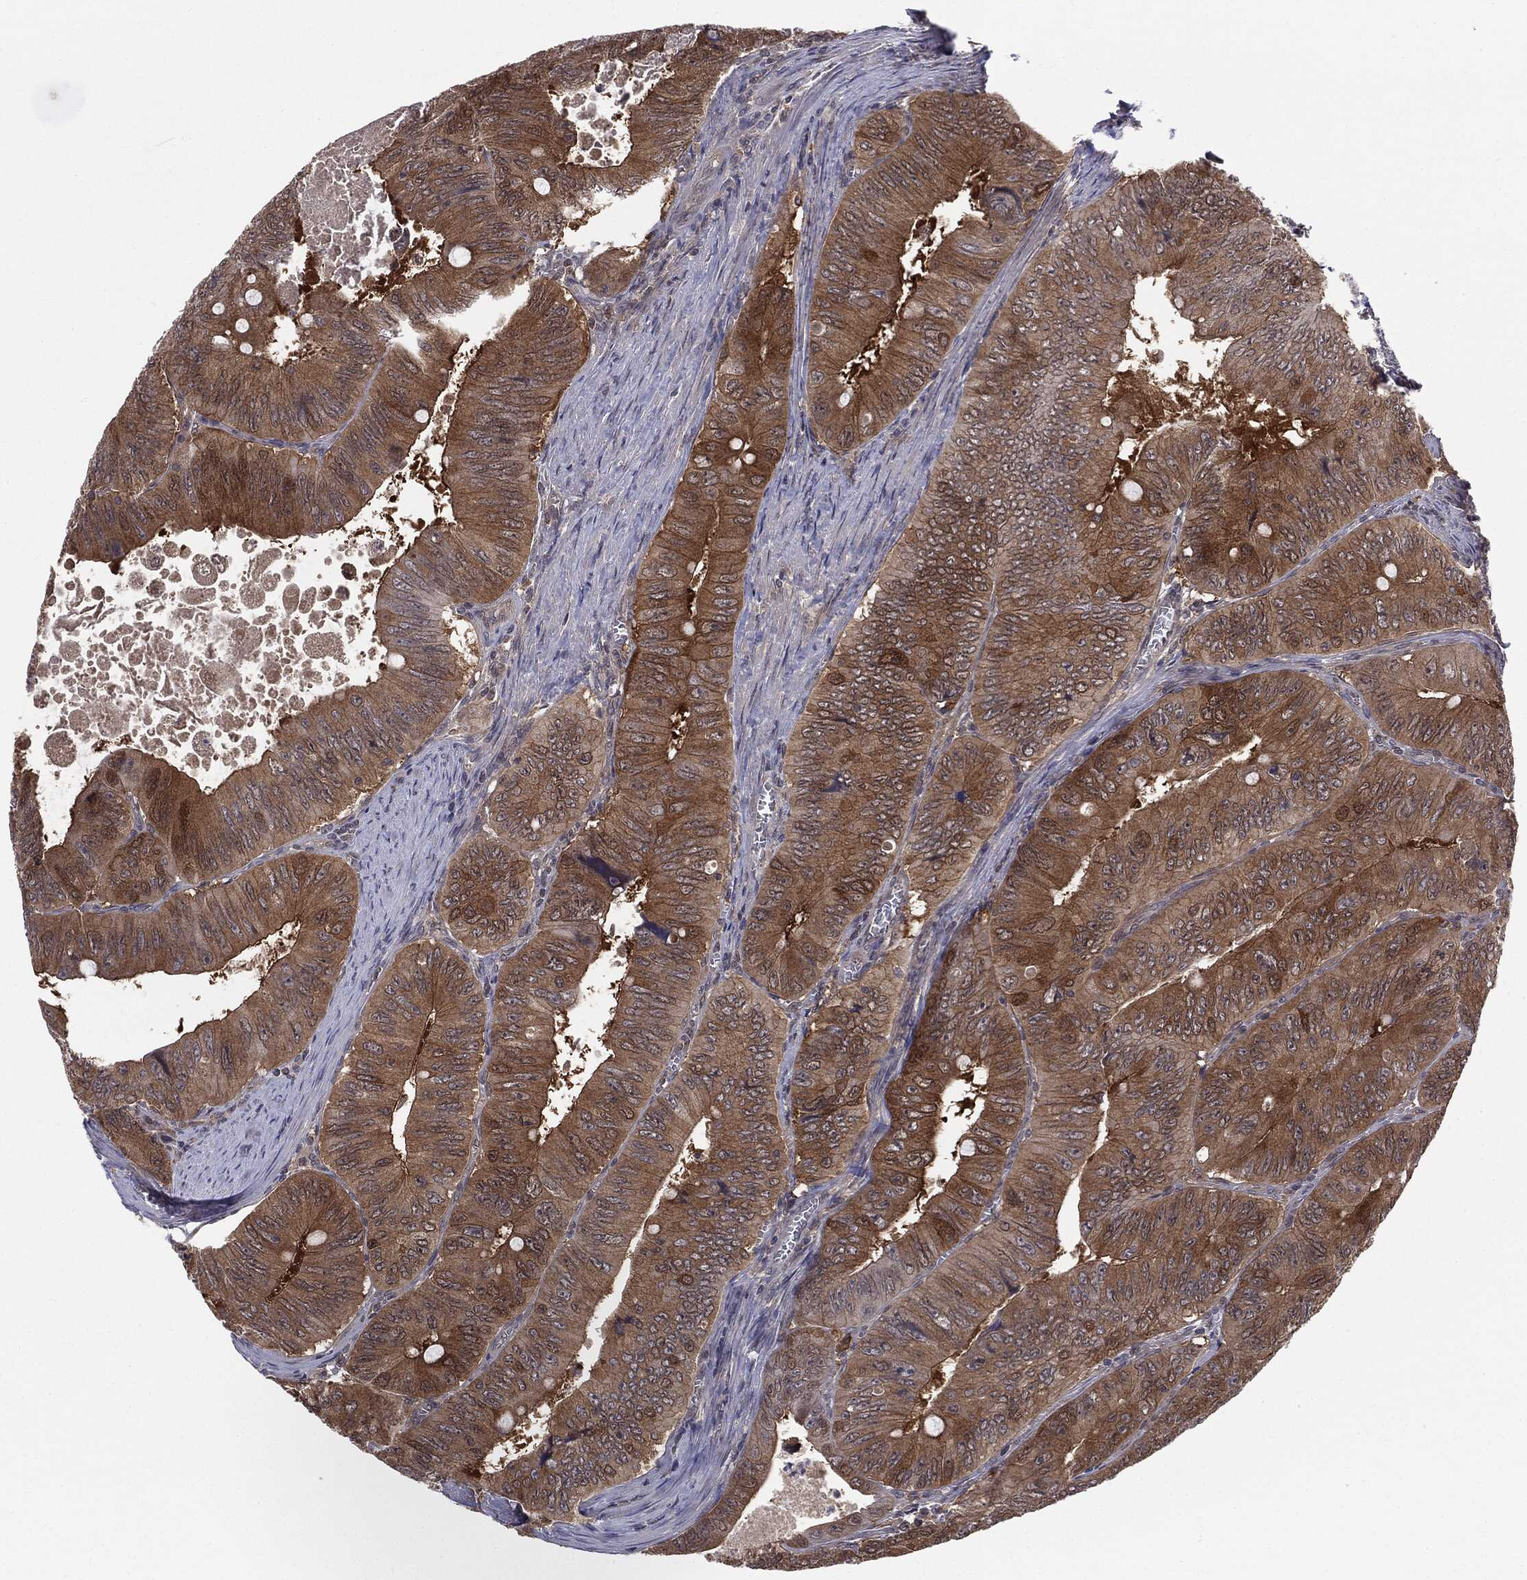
{"staining": {"intensity": "moderate", "quantity": ">75%", "location": "cytoplasmic/membranous"}, "tissue": "colorectal cancer", "cell_type": "Tumor cells", "image_type": "cancer", "snomed": [{"axis": "morphology", "description": "Adenocarcinoma, NOS"}, {"axis": "topography", "description": "Colon"}], "caption": "Immunohistochemical staining of human colorectal cancer (adenocarcinoma) demonstrates moderate cytoplasmic/membranous protein positivity in approximately >75% of tumor cells.", "gene": "KRT7", "patient": {"sex": "female", "age": 84}}